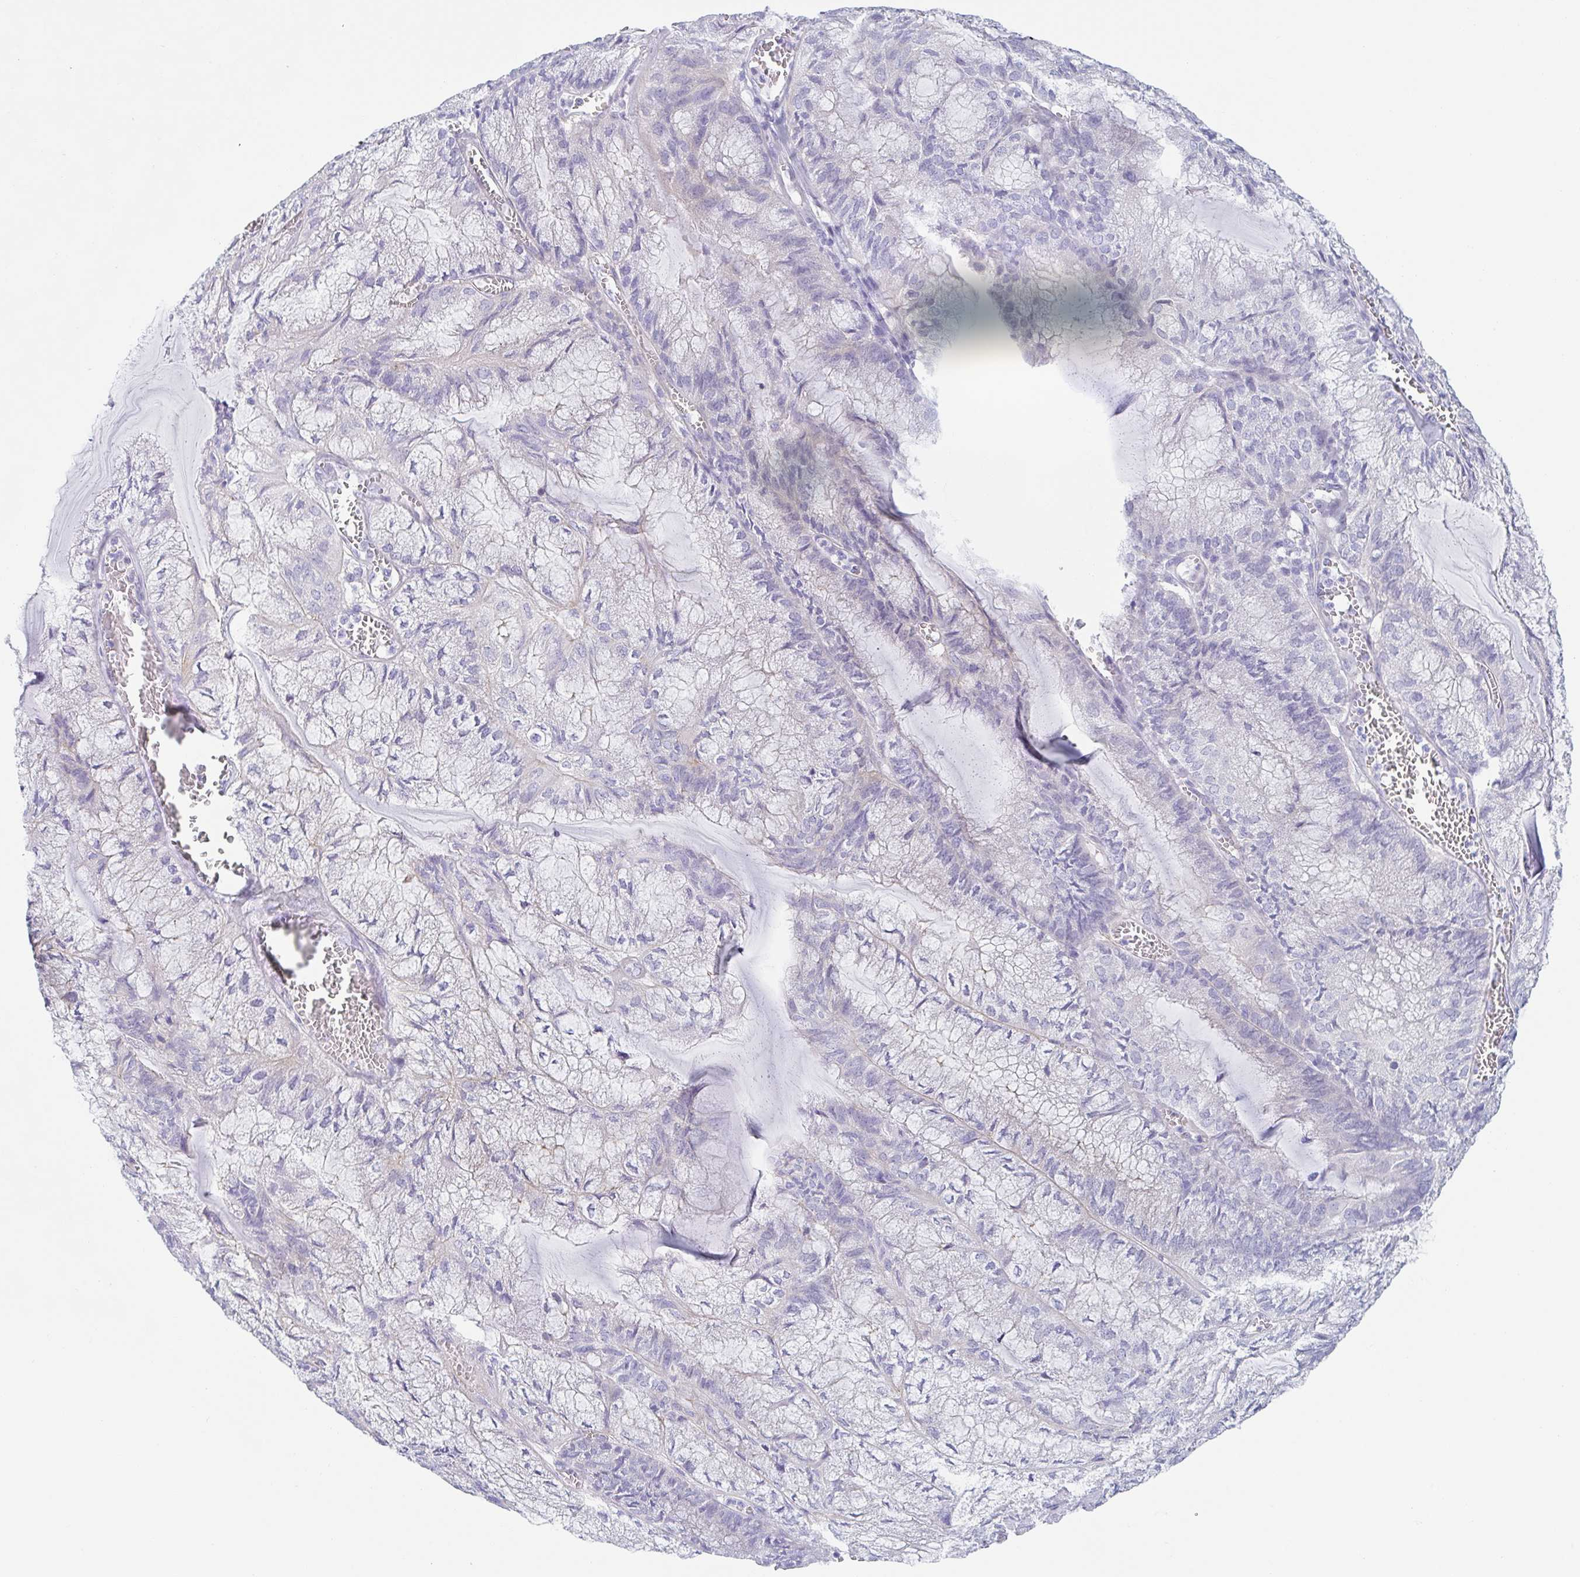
{"staining": {"intensity": "negative", "quantity": "none", "location": "none"}, "tissue": "endometrial cancer", "cell_type": "Tumor cells", "image_type": "cancer", "snomed": [{"axis": "morphology", "description": "Carcinoma, NOS"}, {"axis": "topography", "description": "Endometrium"}], "caption": "A micrograph of human endometrial cancer is negative for staining in tumor cells.", "gene": "DYNC1I1", "patient": {"sex": "female", "age": 62}}